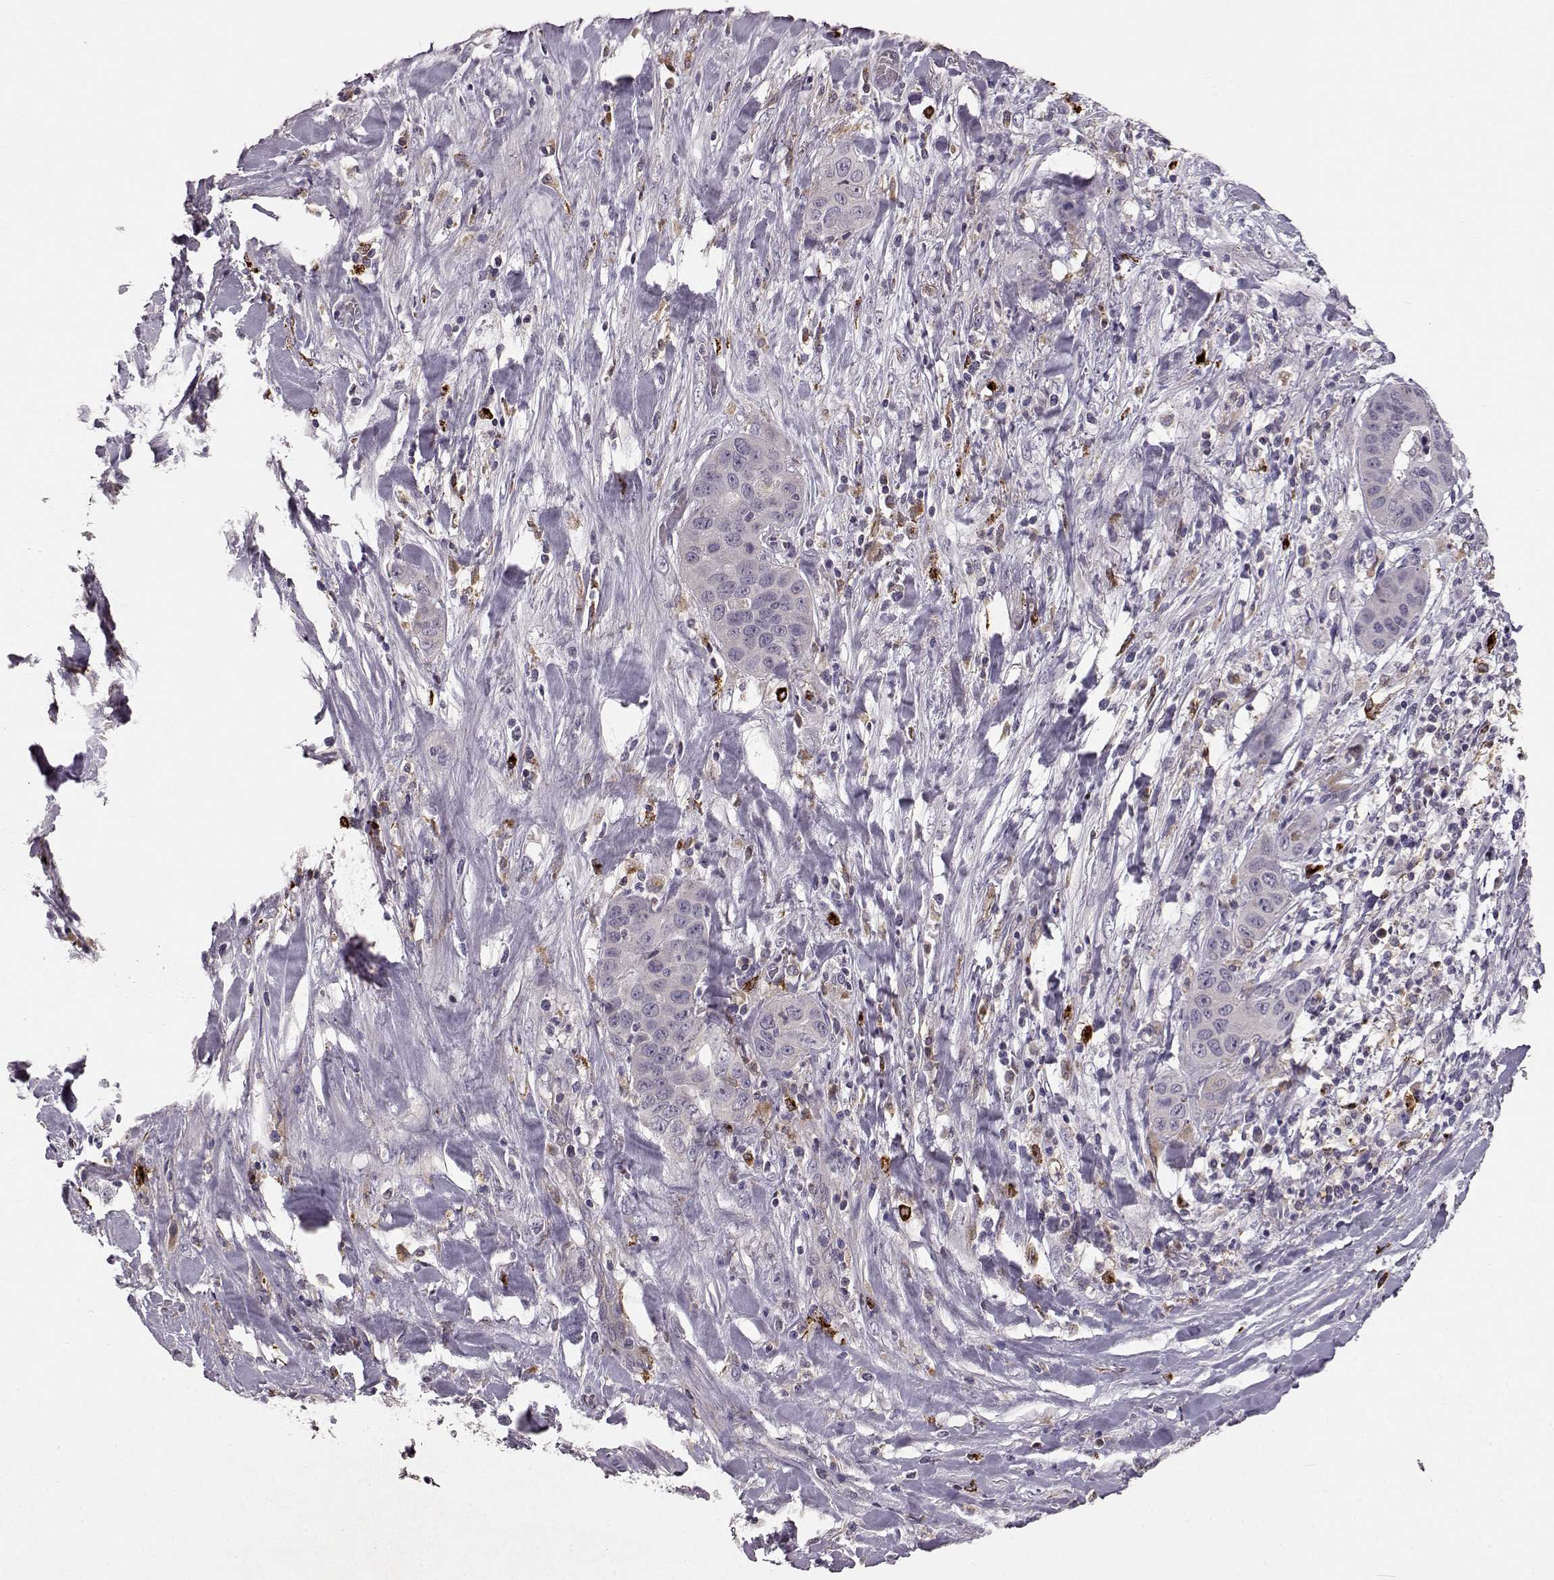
{"staining": {"intensity": "negative", "quantity": "none", "location": "none"}, "tissue": "liver cancer", "cell_type": "Tumor cells", "image_type": "cancer", "snomed": [{"axis": "morphology", "description": "Cholangiocarcinoma"}, {"axis": "topography", "description": "Liver"}], "caption": "Tumor cells are negative for protein expression in human cholangiocarcinoma (liver). (DAB (3,3'-diaminobenzidine) IHC, high magnification).", "gene": "CCNF", "patient": {"sex": "female", "age": 52}}